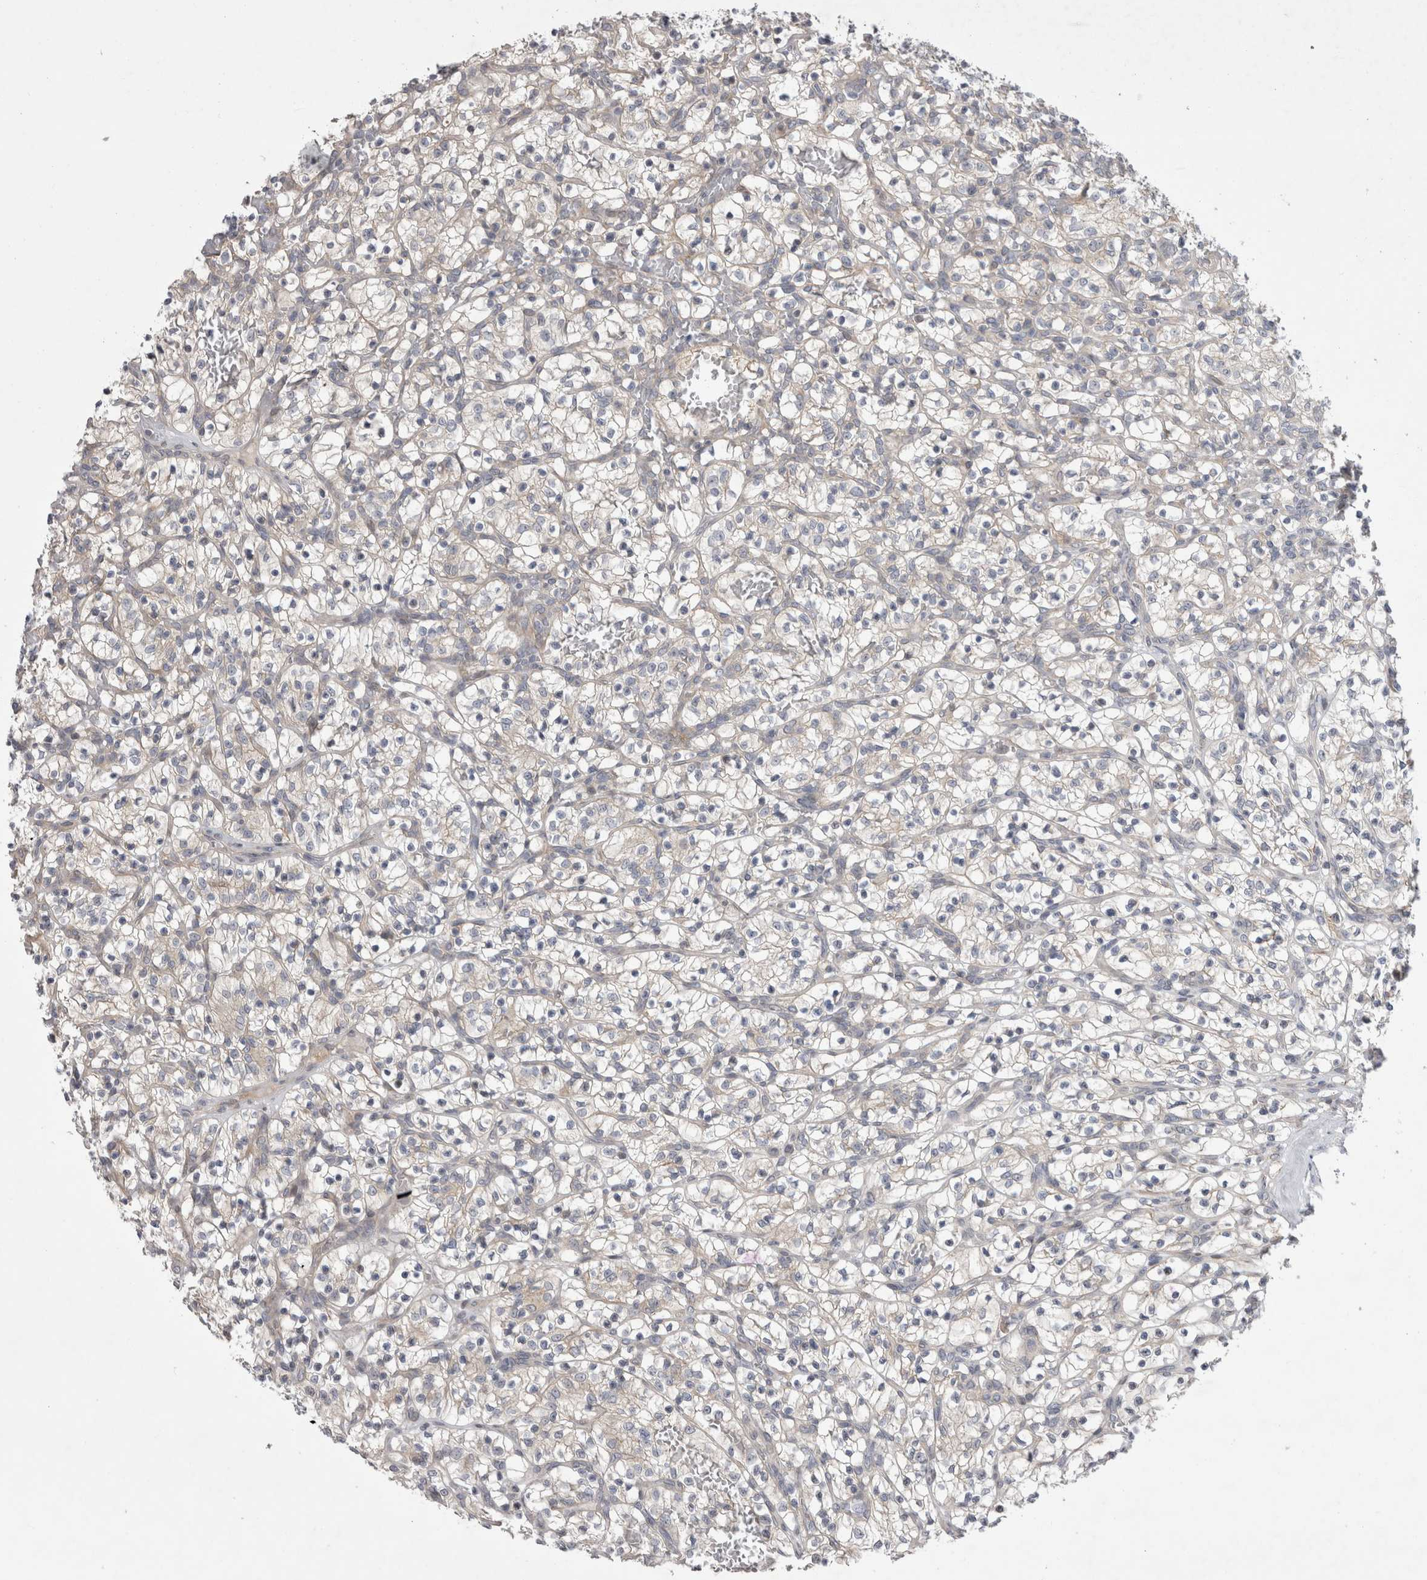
{"staining": {"intensity": "negative", "quantity": "none", "location": "none"}, "tissue": "renal cancer", "cell_type": "Tumor cells", "image_type": "cancer", "snomed": [{"axis": "morphology", "description": "Adenocarcinoma, NOS"}, {"axis": "topography", "description": "Kidney"}], "caption": "A photomicrograph of adenocarcinoma (renal) stained for a protein displays no brown staining in tumor cells.", "gene": "NENF", "patient": {"sex": "female", "age": 57}}